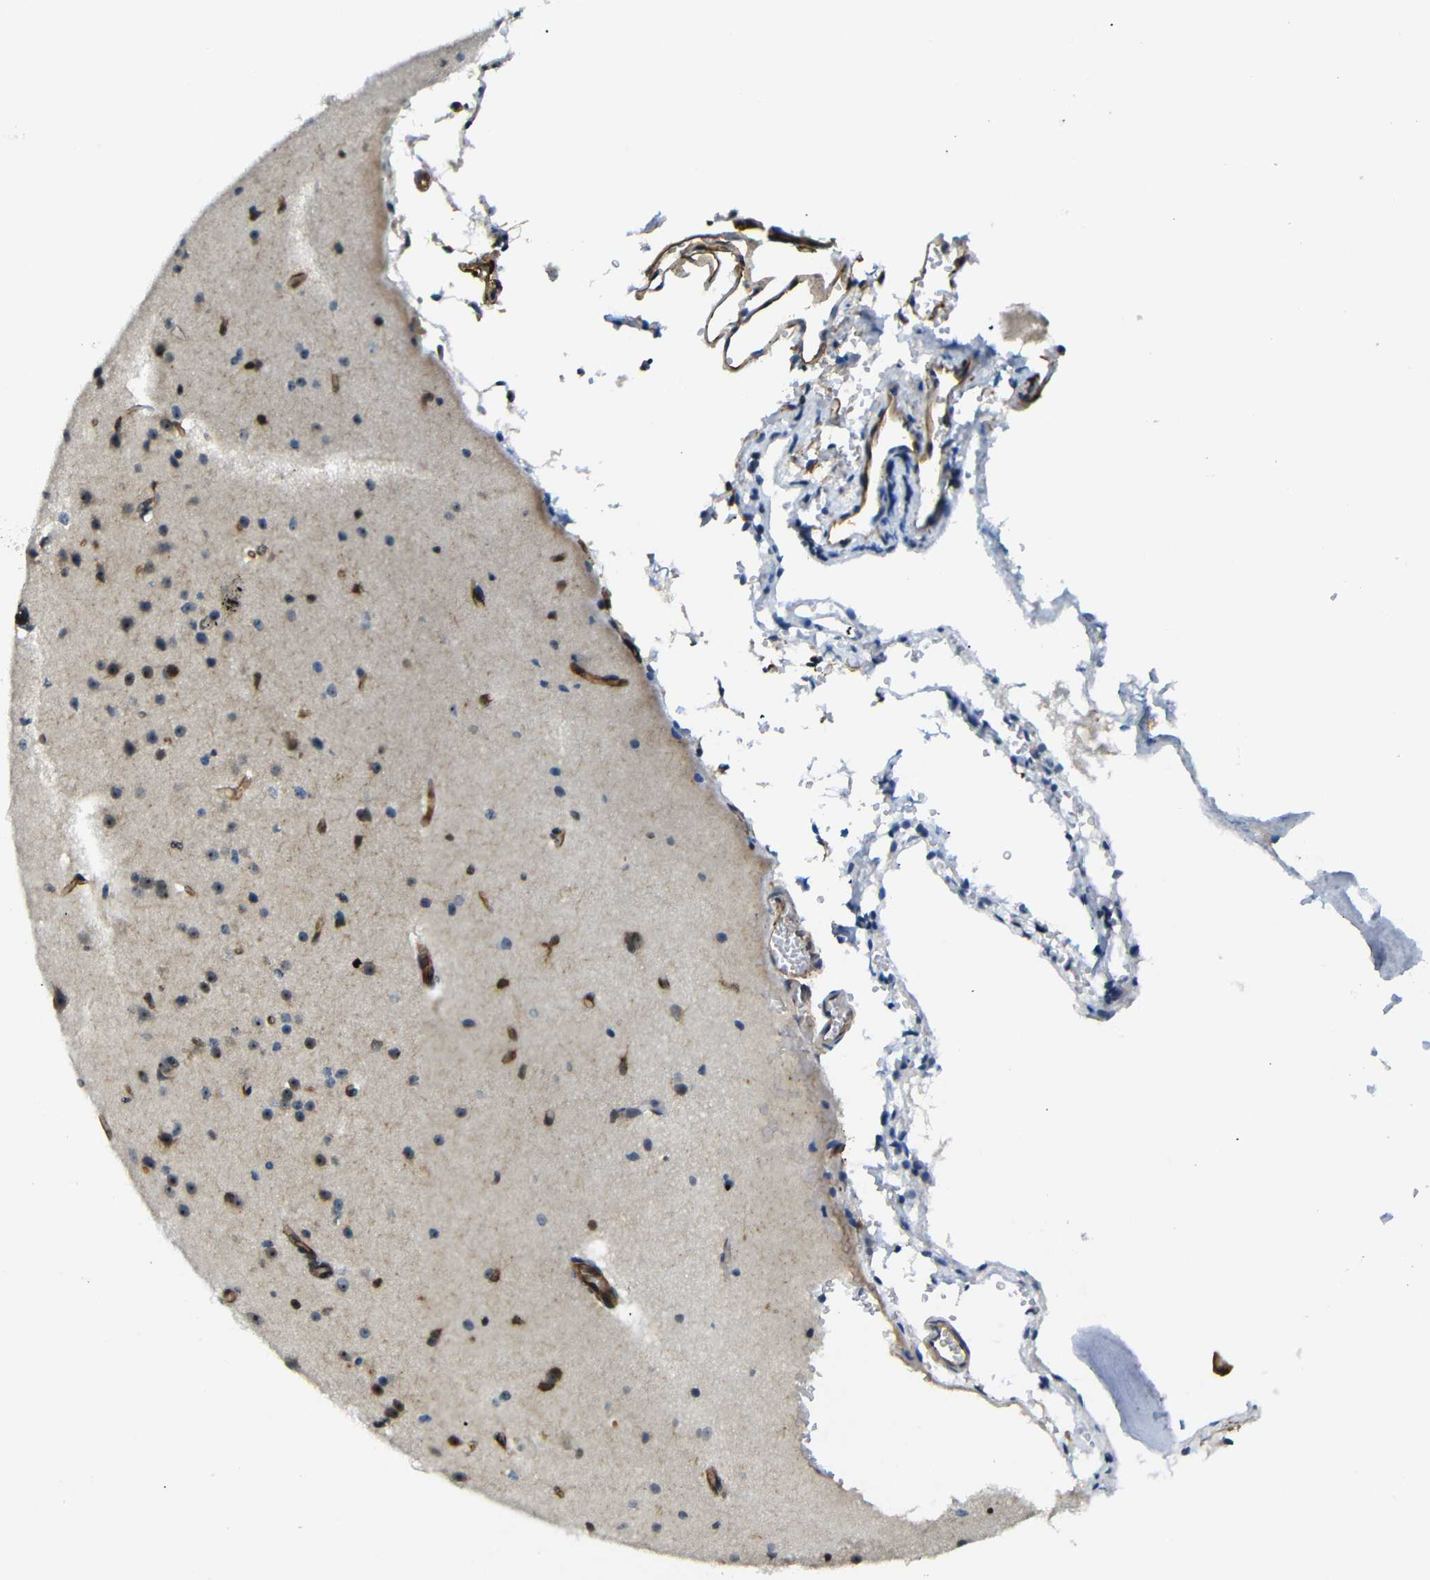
{"staining": {"intensity": "moderate", "quantity": ">75%", "location": "cytoplasmic/membranous"}, "tissue": "cerebral cortex", "cell_type": "Endothelial cells", "image_type": "normal", "snomed": [{"axis": "morphology", "description": "Normal tissue, NOS"}, {"axis": "morphology", "description": "Developmental malformation"}, {"axis": "topography", "description": "Cerebral cortex"}], "caption": "This photomicrograph demonstrates IHC staining of normal cerebral cortex, with medium moderate cytoplasmic/membranous staining in approximately >75% of endothelial cells.", "gene": "PARN", "patient": {"sex": "female", "age": 30}}